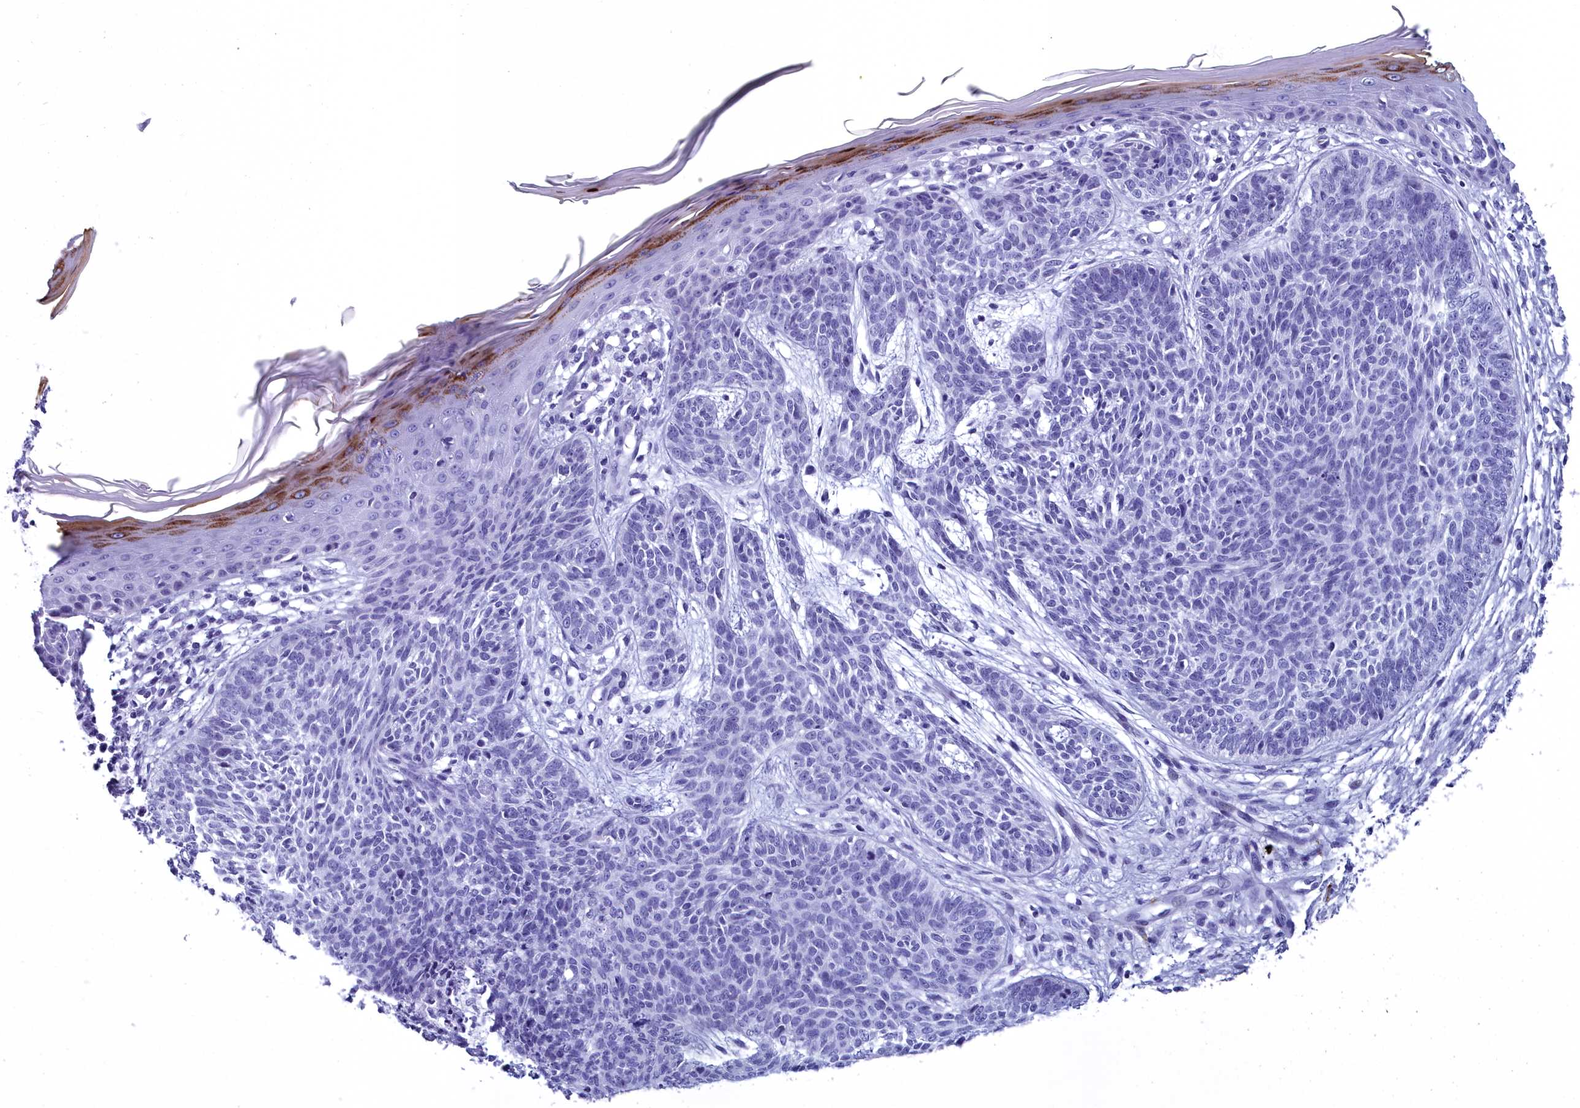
{"staining": {"intensity": "negative", "quantity": "none", "location": "none"}, "tissue": "skin cancer", "cell_type": "Tumor cells", "image_type": "cancer", "snomed": [{"axis": "morphology", "description": "Basal cell carcinoma"}, {"axis": "topography", "description": "Skin"}], "caption": "Immunohistochemistry (IHC) micrograph of skin cancer (basal cell carcinoma) stained for a protein (brown), which exhibits no staining in tumor cells. Brightfield microscopy of immunohistochemistry stained with DAB (3,3'-diaminobenzidine) (brown) and hematoxylin (blue), captured at high magnification.", "gene": "MAP6", "patient": {"sex": "female", "age": 66}}